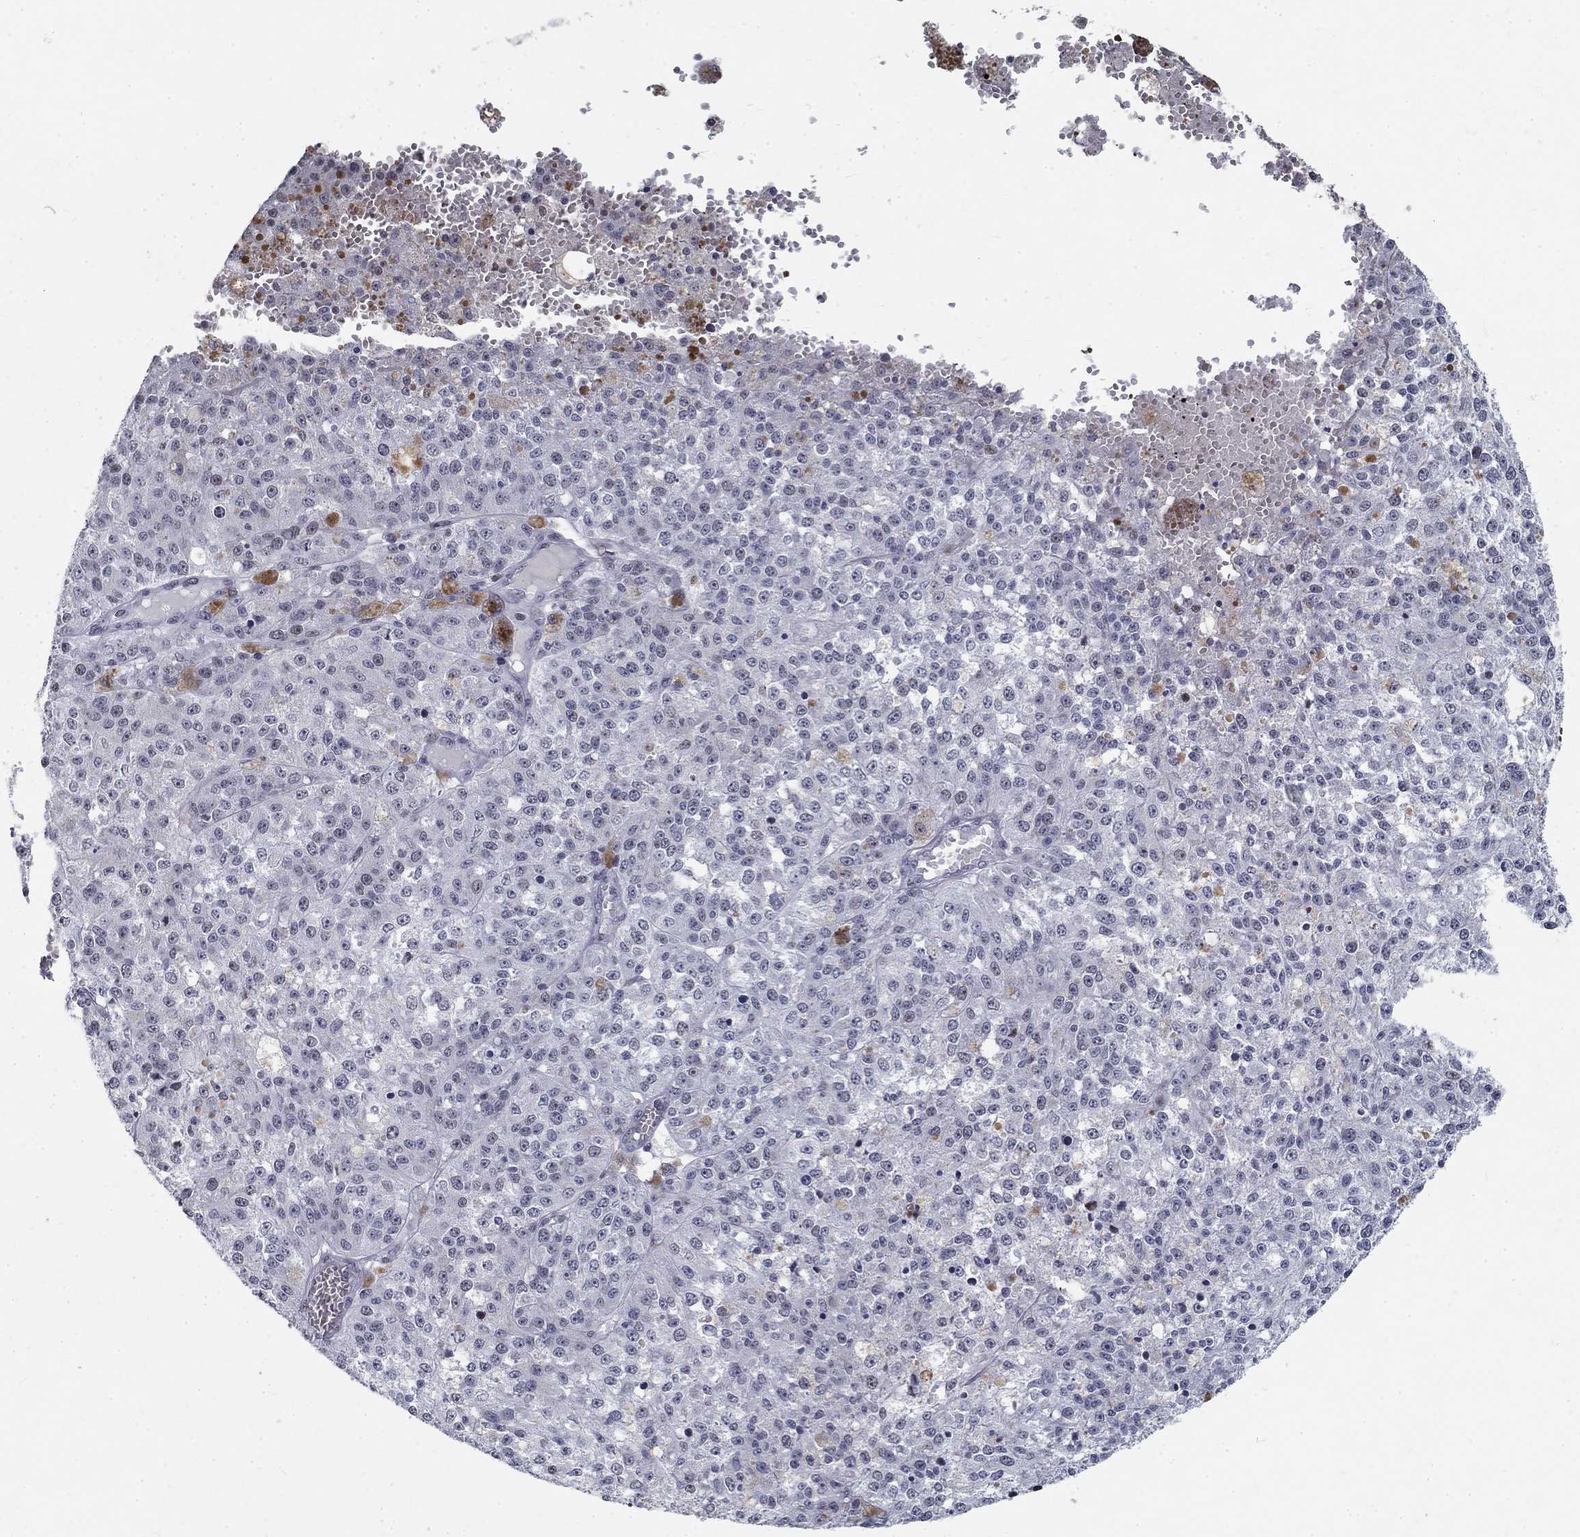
{"staining": {"intensity": "negative", "quantity": "none", "location": "none"}, "tissue": "melanoma", "cell_type": "Tumor cells", "image_type": "cancer", "snomed": [{"axis": "morphology", "description": "Malignant melanoma, Metastatic site"}, {"axis": "topography", "description": "Lymph node"}], "caption": "DAB immunohistochemical staining of human melanoma shows no significant positivity in tumor cells. (IHC, brightfield microscopy, high magnification).", "gene": "BHLHE22", "patient": {"sex": "female", "age": 64}}